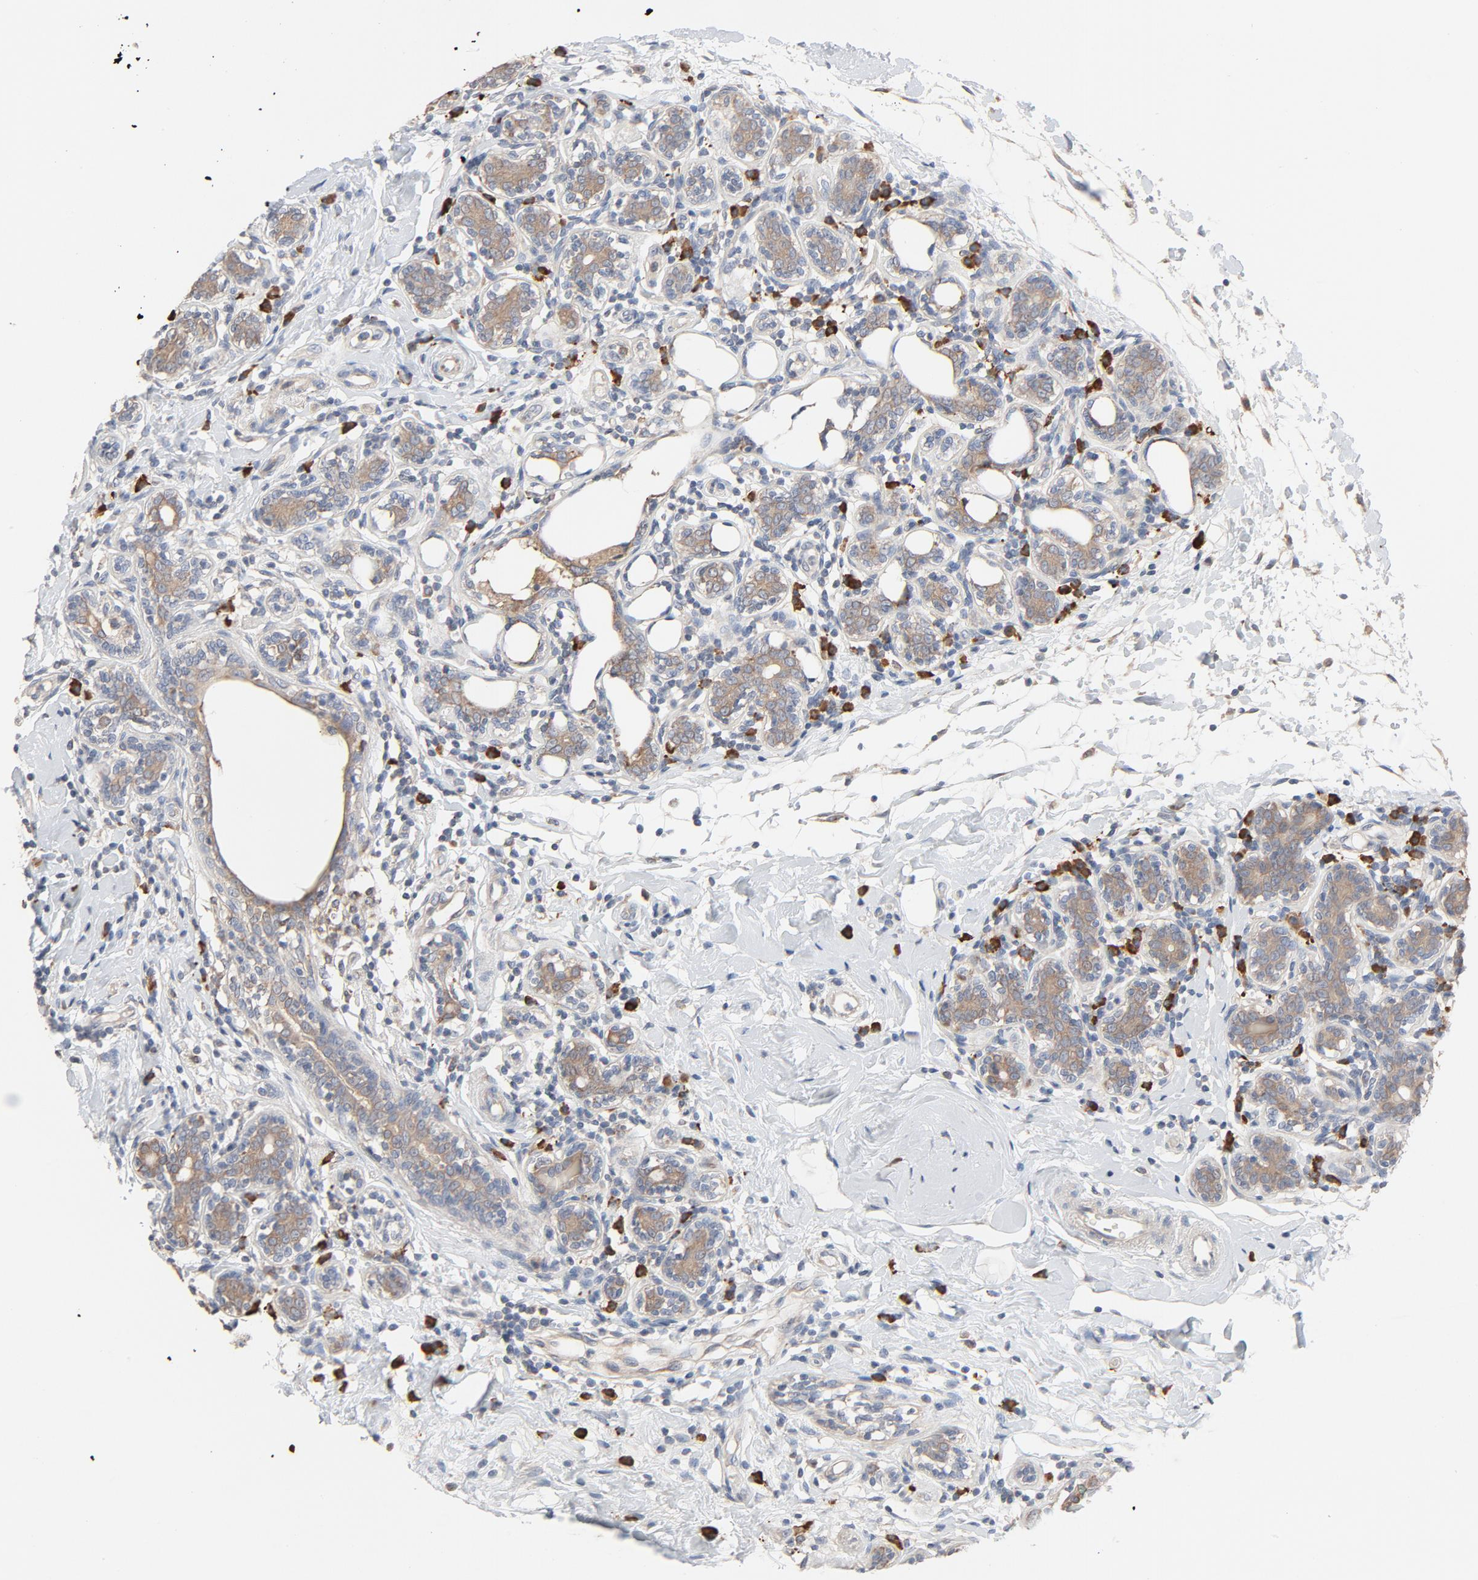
{"staining": {"intensity": "weak", "quantity": "25%-75%", "location": "cytoplasmic/membranous"}, "tissue": "breast cancer", "cell_type": "Tumor cells", "image_type": "cancer", "snomed": [{"axis": "morphology", "description": "Normal tissue, NOS"}, {"axis": "morphology", "description": "Lobular carcinoma"}, {"axis": "topography", "description": "Breast"}], "caption": "There is low levels of weak cytoplasmic/membranous staining in tumor cells of breast cancer (lobular carcinoma), as demonstrated by immunohistochemical staining (brown color).", "gene": "TLR4", "patient": {"sex": "female", "age": 47}}